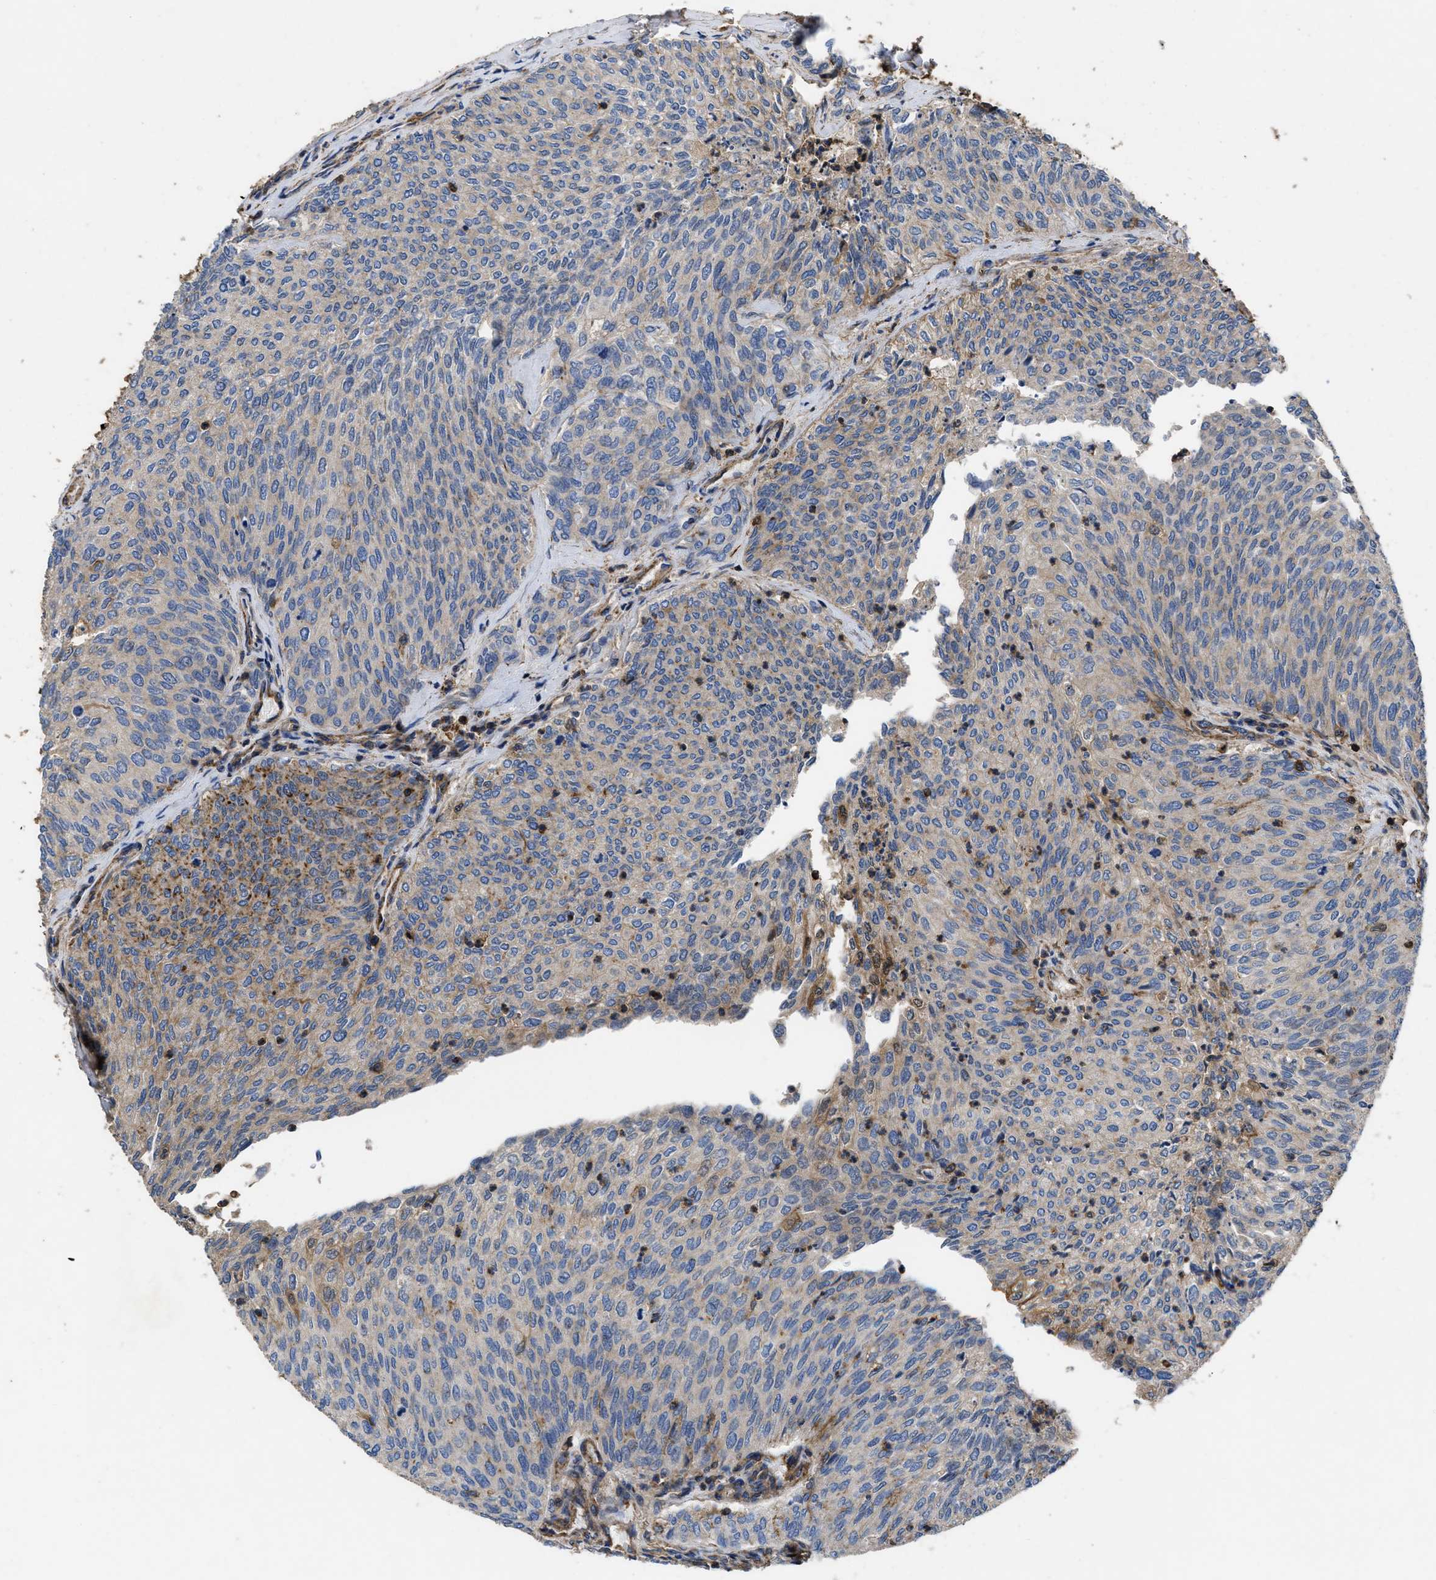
{"staining": {"intensity": "moderate", "quantity": ">75%", "location": "cytoplasmic/membranous"}, "tissue": "urothelial cancer", "cell_type": "Tumor cells", "image_type": "cancer", "snomed": [{"axis": "morphology", "description": "Urothelial carcinoma, Low grade"}, {"axis": "topography", "description": "Urinary bladder"}], "caption": "A medium amount of moderate cytoplasmic/membranous positivity is present in approximately >75% of tumor cells in low-grade urothelial carcinoma tissue.", "gene": "SCUBE2", "patient": {"sex": "female", "age": 79}}